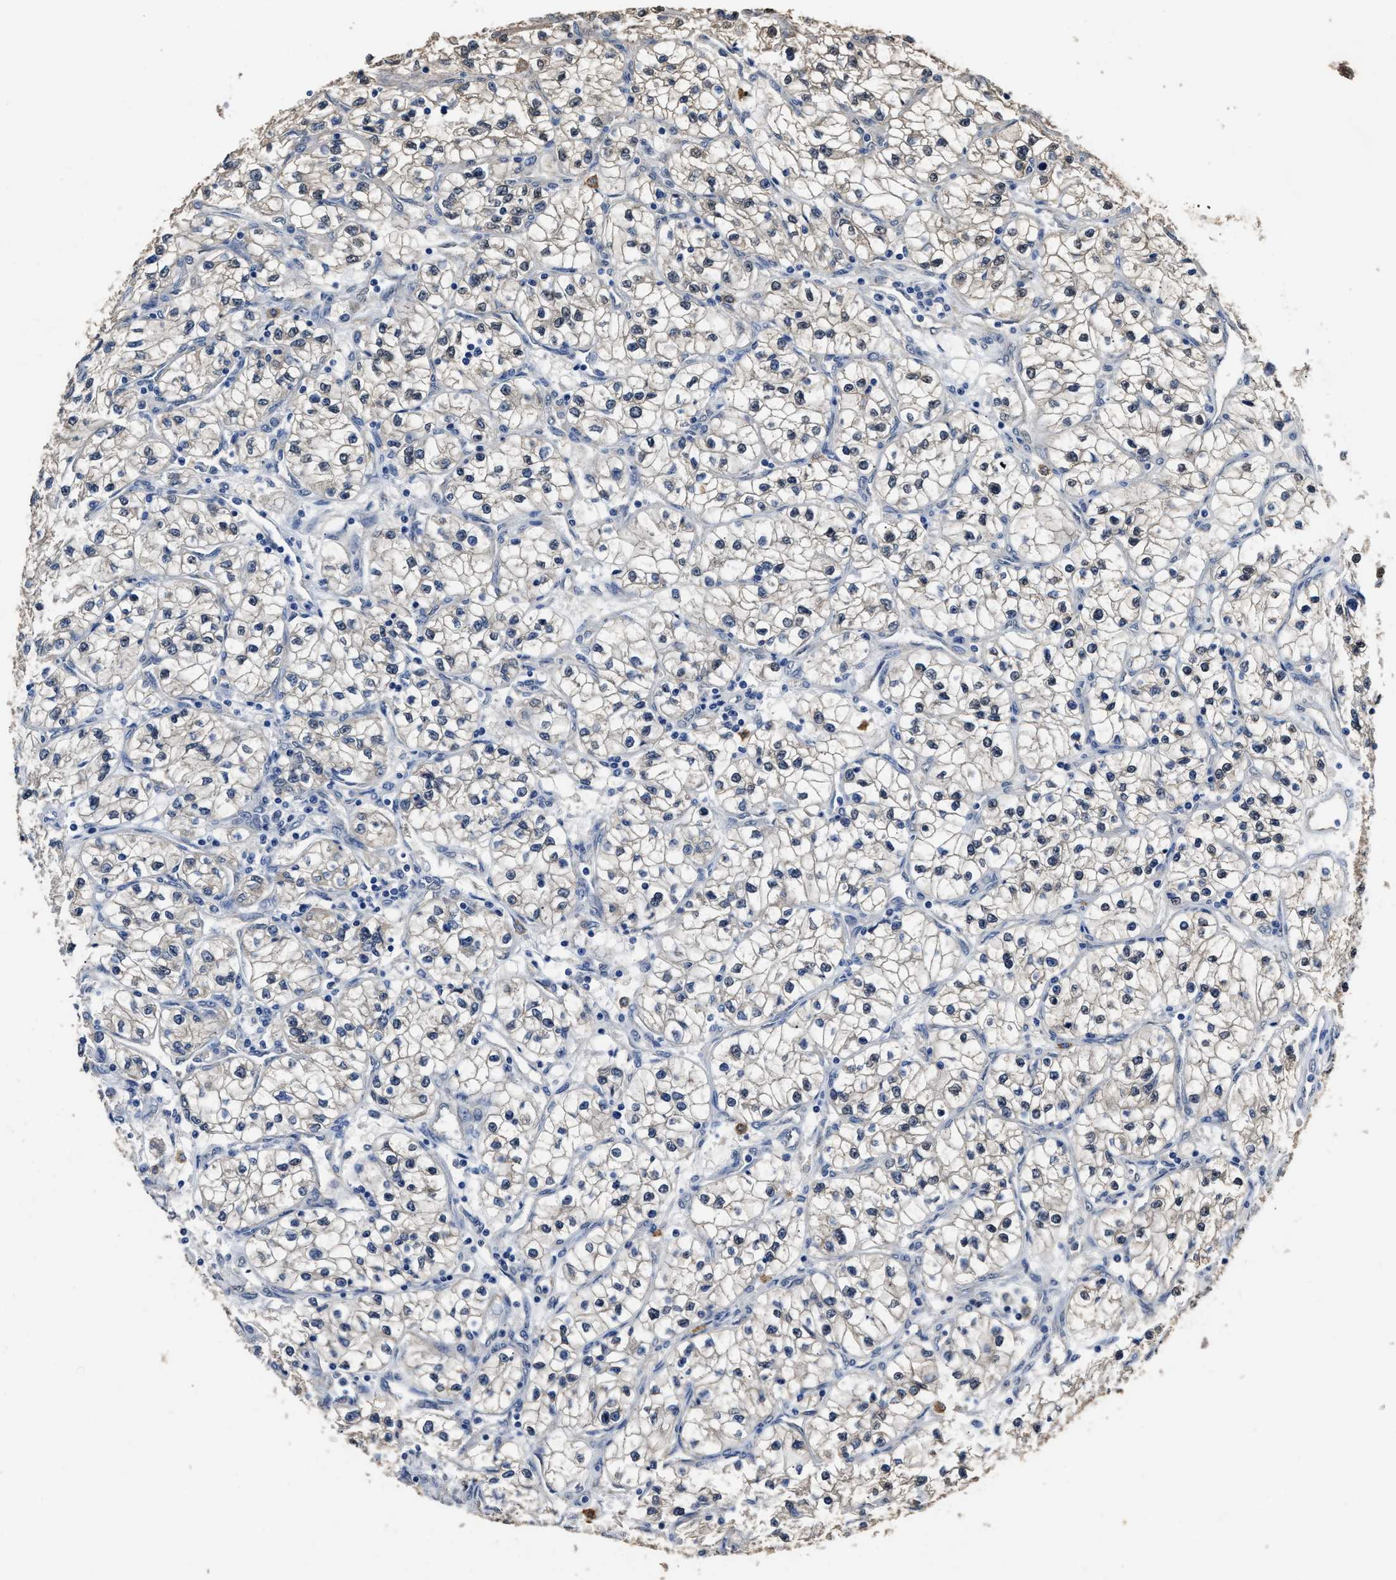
{"staining": {"intensity": "weak", "quantity": "<25%", "location": "cytoplasmic/membranous,nuclear"}, "tissue": "renal cancer", "cell_type": "Tumor cells", "image_type": "cancer", "snomed": [{"axis": "morphology", "description": "Adenocarcinoma, NOS"}, {"axis": "topography", "description": "Kidney"}], "caption": "Renal cancer was stained to show a protein in brown. There is no significant positivity in tumor cells. (Immunohistochemistry (ihc), brightfield microscopy, high magnification).", "gene": "YWHAE", "patient": {"sex": "female", "age": 57}}